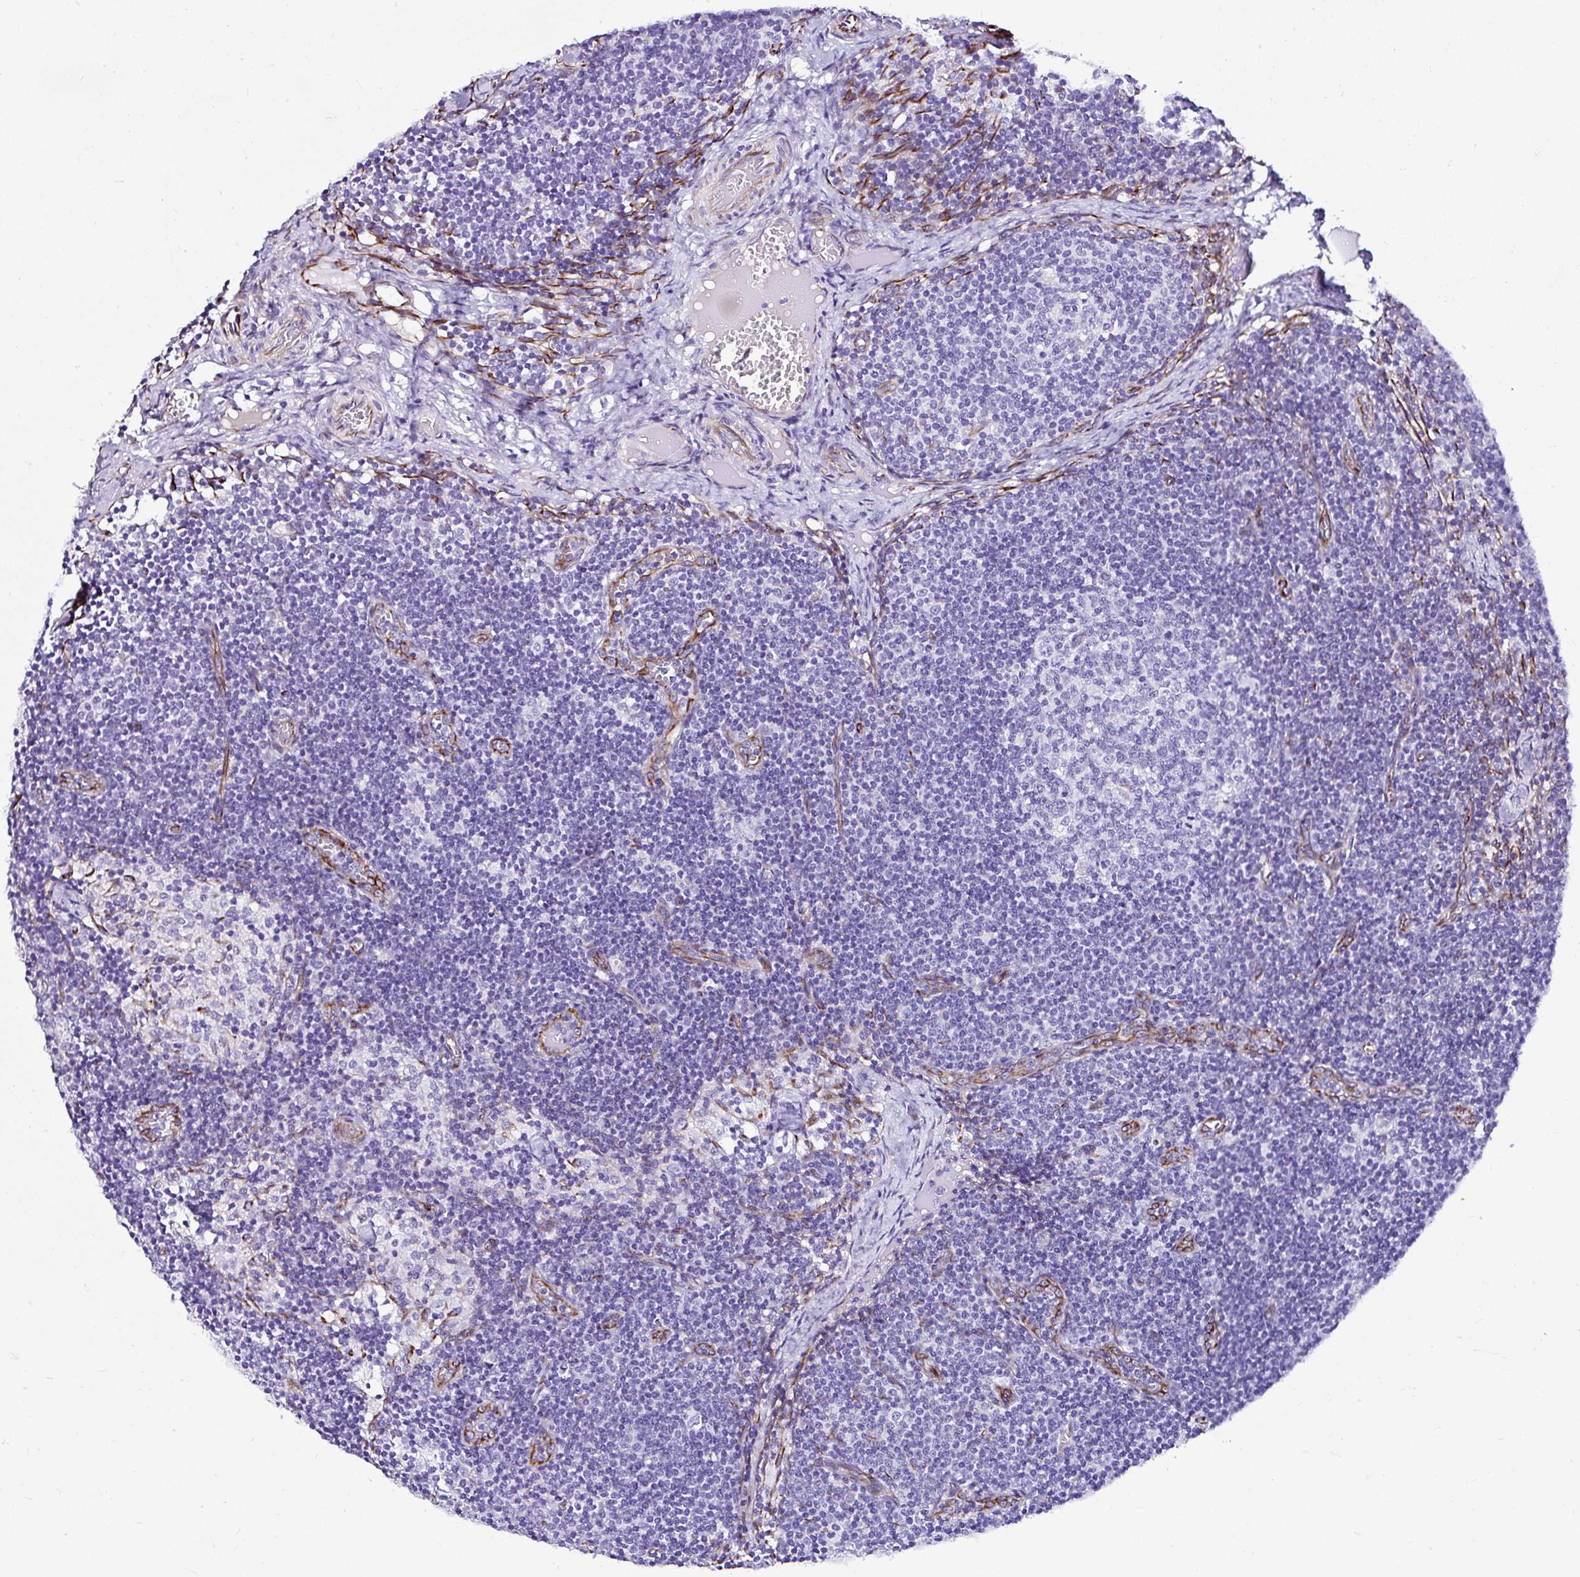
{"staining": {"intensity": "negative", "quantity": "none", "location": "none"}, "tissue": "lymph node", "cell_type": "Germinal center cells", "image_type": "normal", "snomed": [{"axis": "morphology", "description": "Normal tissue, NOS"}, {"axis": "topography", "description": "Lymph node"}], "caption": "The histopathology image demonstrates no staining of germinal center cells in normal lymph node.", "gene": "DEPDC5", "patient": {"sex": "female", "age": 31}}